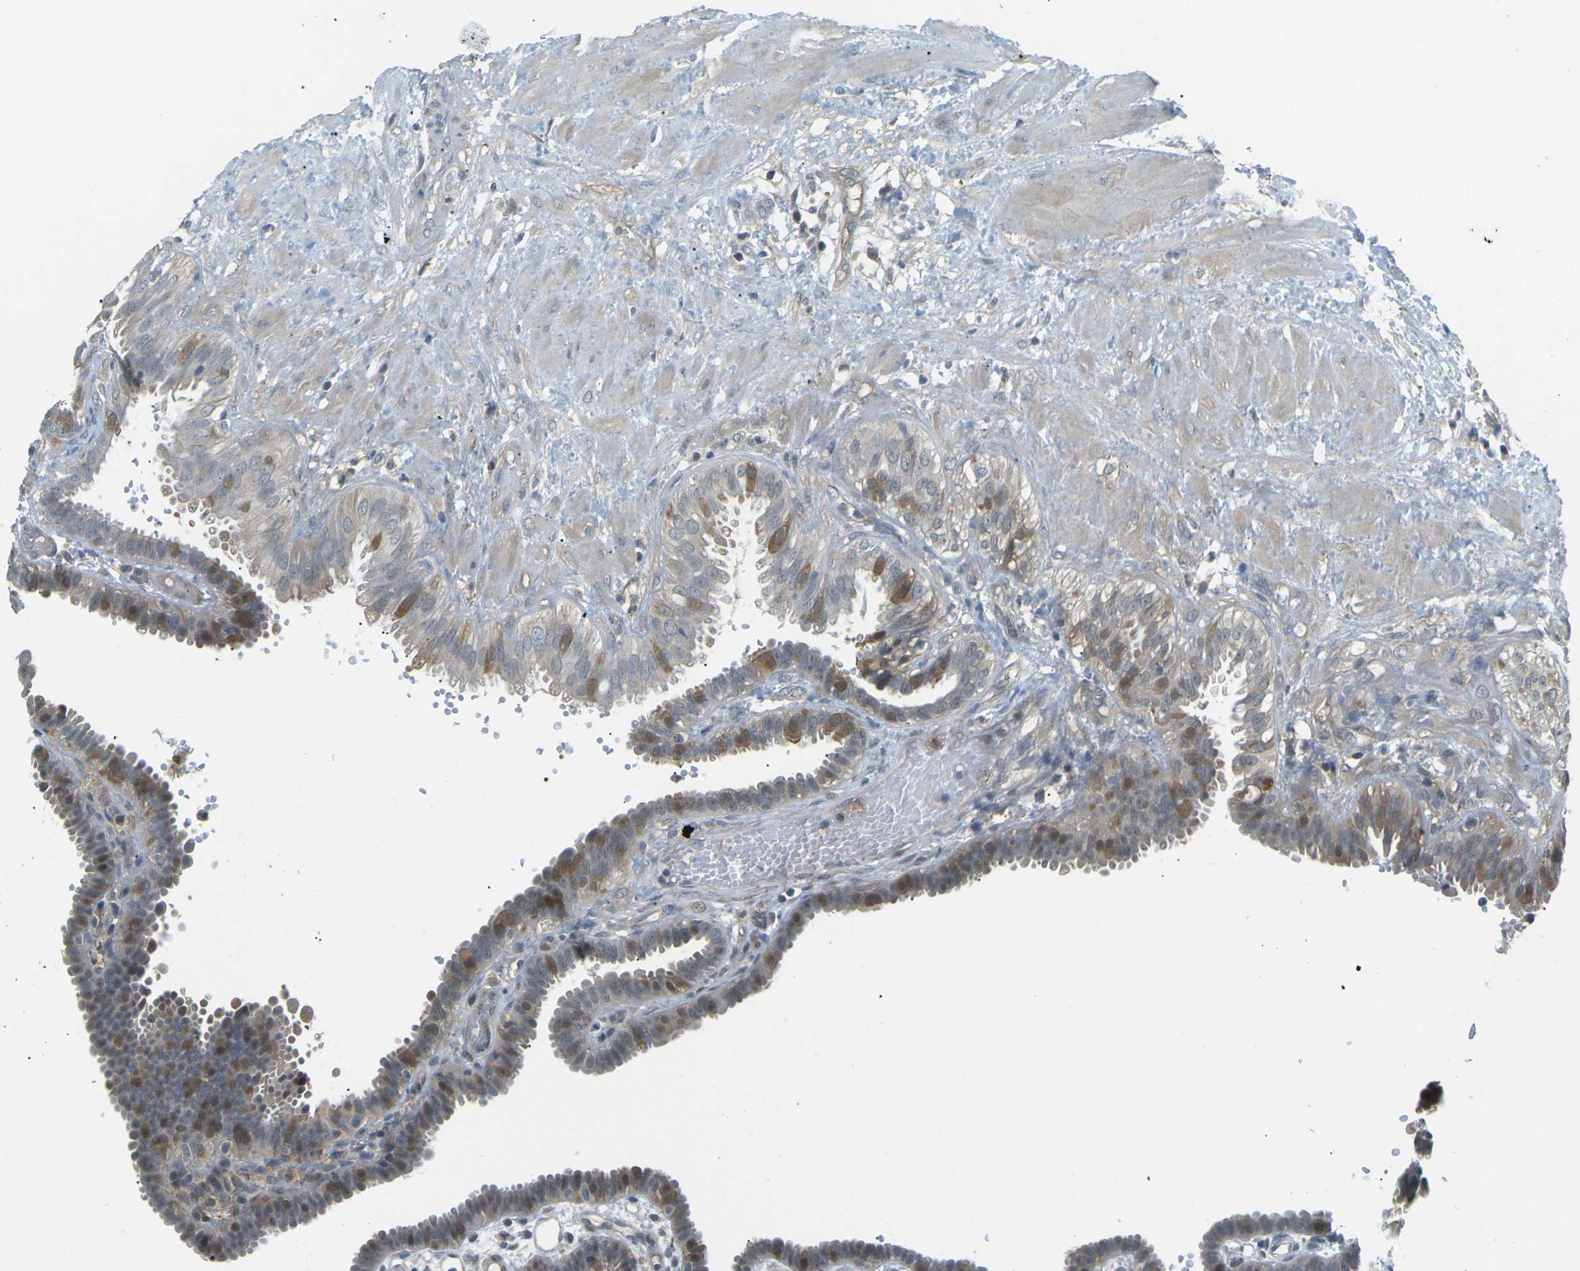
{"staining": {"intensity": "moderate", "quantity": ">75%", "location": "cytoplasmic/membranous,nuclear"}, "tissue": "fallopian tube", "cell_type": "Glandular cells", "image_type": "normal", "snomed": [{"axis": "morphology", "description": "Normal tissue, NOS"}, {"axis": "topography", "description": "Fallopian tube"}, {"axis": "topography", "description": "Placenta"}], "caption": "An IHC image of unremarkable tissue is shown. Protein staining in brown shows moderate cytoplasmic/membranous,nuclear positivity in fallopian tube within glandular cells.", "gene": "PIEZO2", "patient": {"sex": "female", "age": 34}}